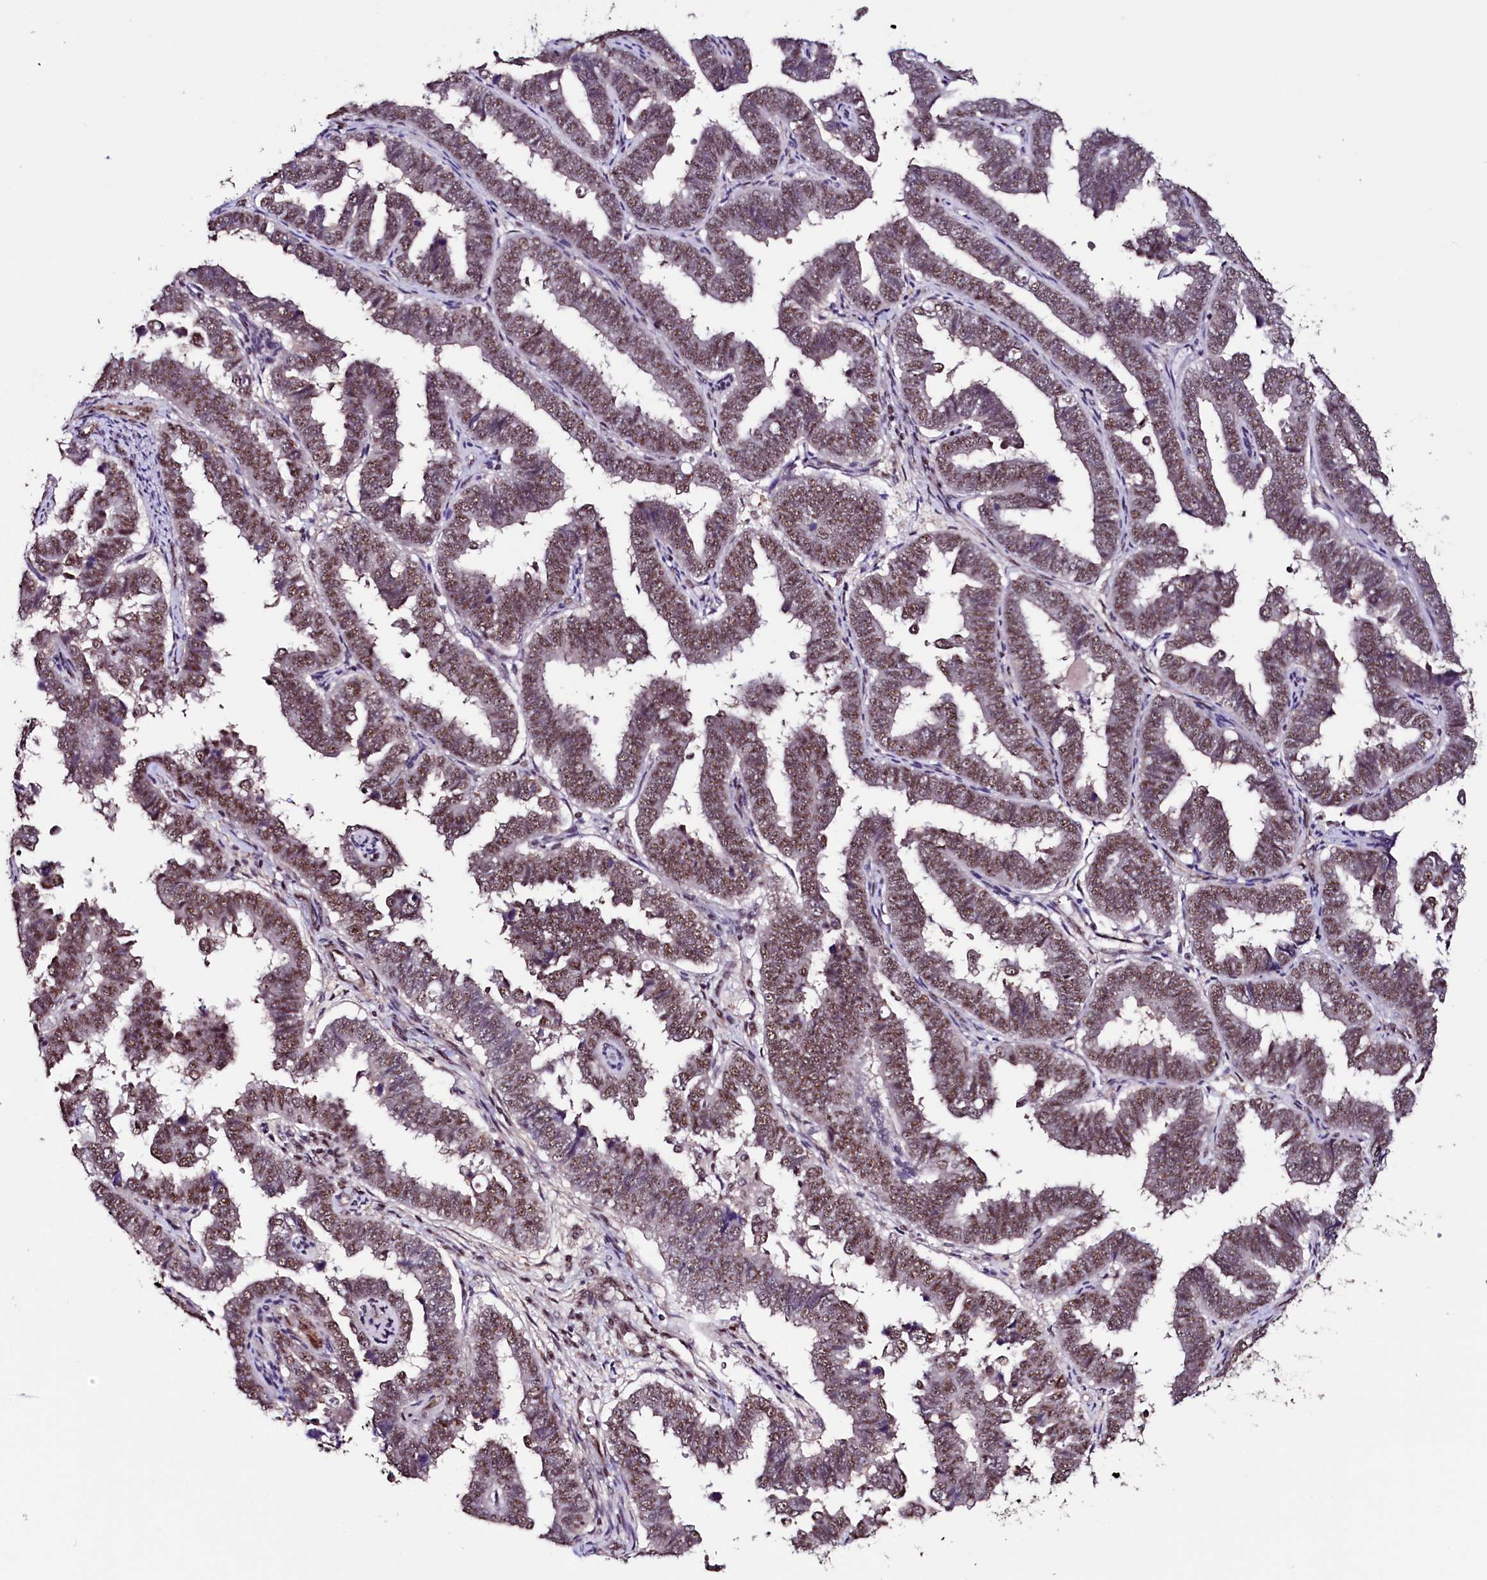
{"staining": {"intensity": "moderate", "quantity": ">75%", "location": "nuclear"}, "tissue": "endometrial cancer", "cell_type": "Tumor cells", "image_type": "cancer", "snomed": [{"axis": "morphology", "description": "Adenocarcinoma, NOS"}, {"axis": "topography", "description": "Endometrium"}], "caption": "DAB immunohistochemical staining of human endometrial cancer reveals moderate nuclear protein staining in about >75% of tumor cells.", "gene": "SFSWAP", "patient": {"sex": "female", "age": 75}}